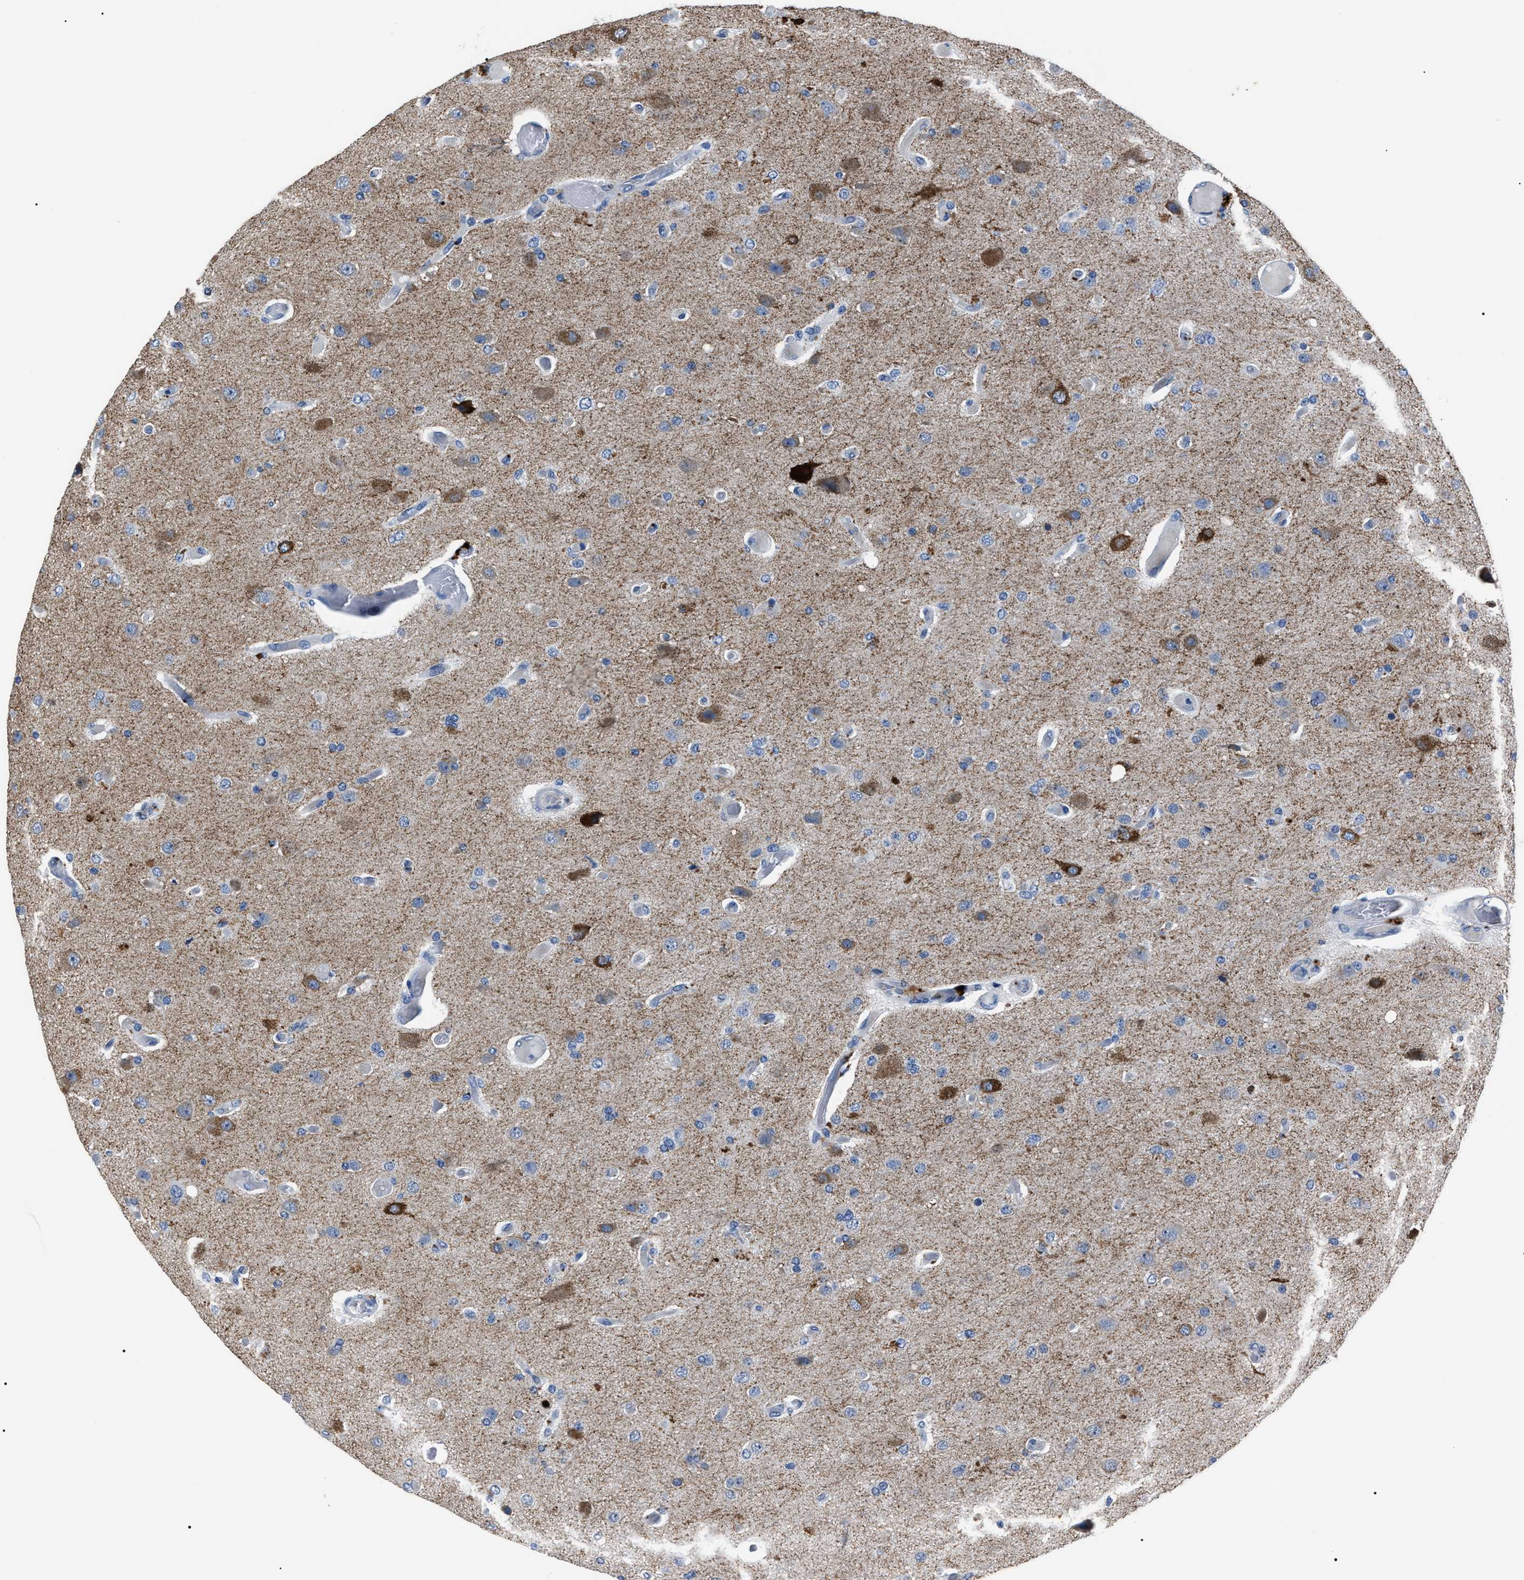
{"staining": {"intensity": "weak", "quantity": "<25%", "location": "cytoplasmic/membranous"}, "tissue": "glioma", "cell_type": "Tumor cells", "image_type": "cancer", "snomed": [{"axis": "morphology", "description": "Normal tissue, NOS"}, {"axis": "morphology", "description": "Glioma, malignant, High grade"}, {"axis": "topography", "description": "Cerebral cortex"}], "caption": "Immunohistochemistry (IHC) of glioma demonstrates no staining in tumor cells.", "gene": "LRWD1", "patient": {"sex": "male", "age": 77}}